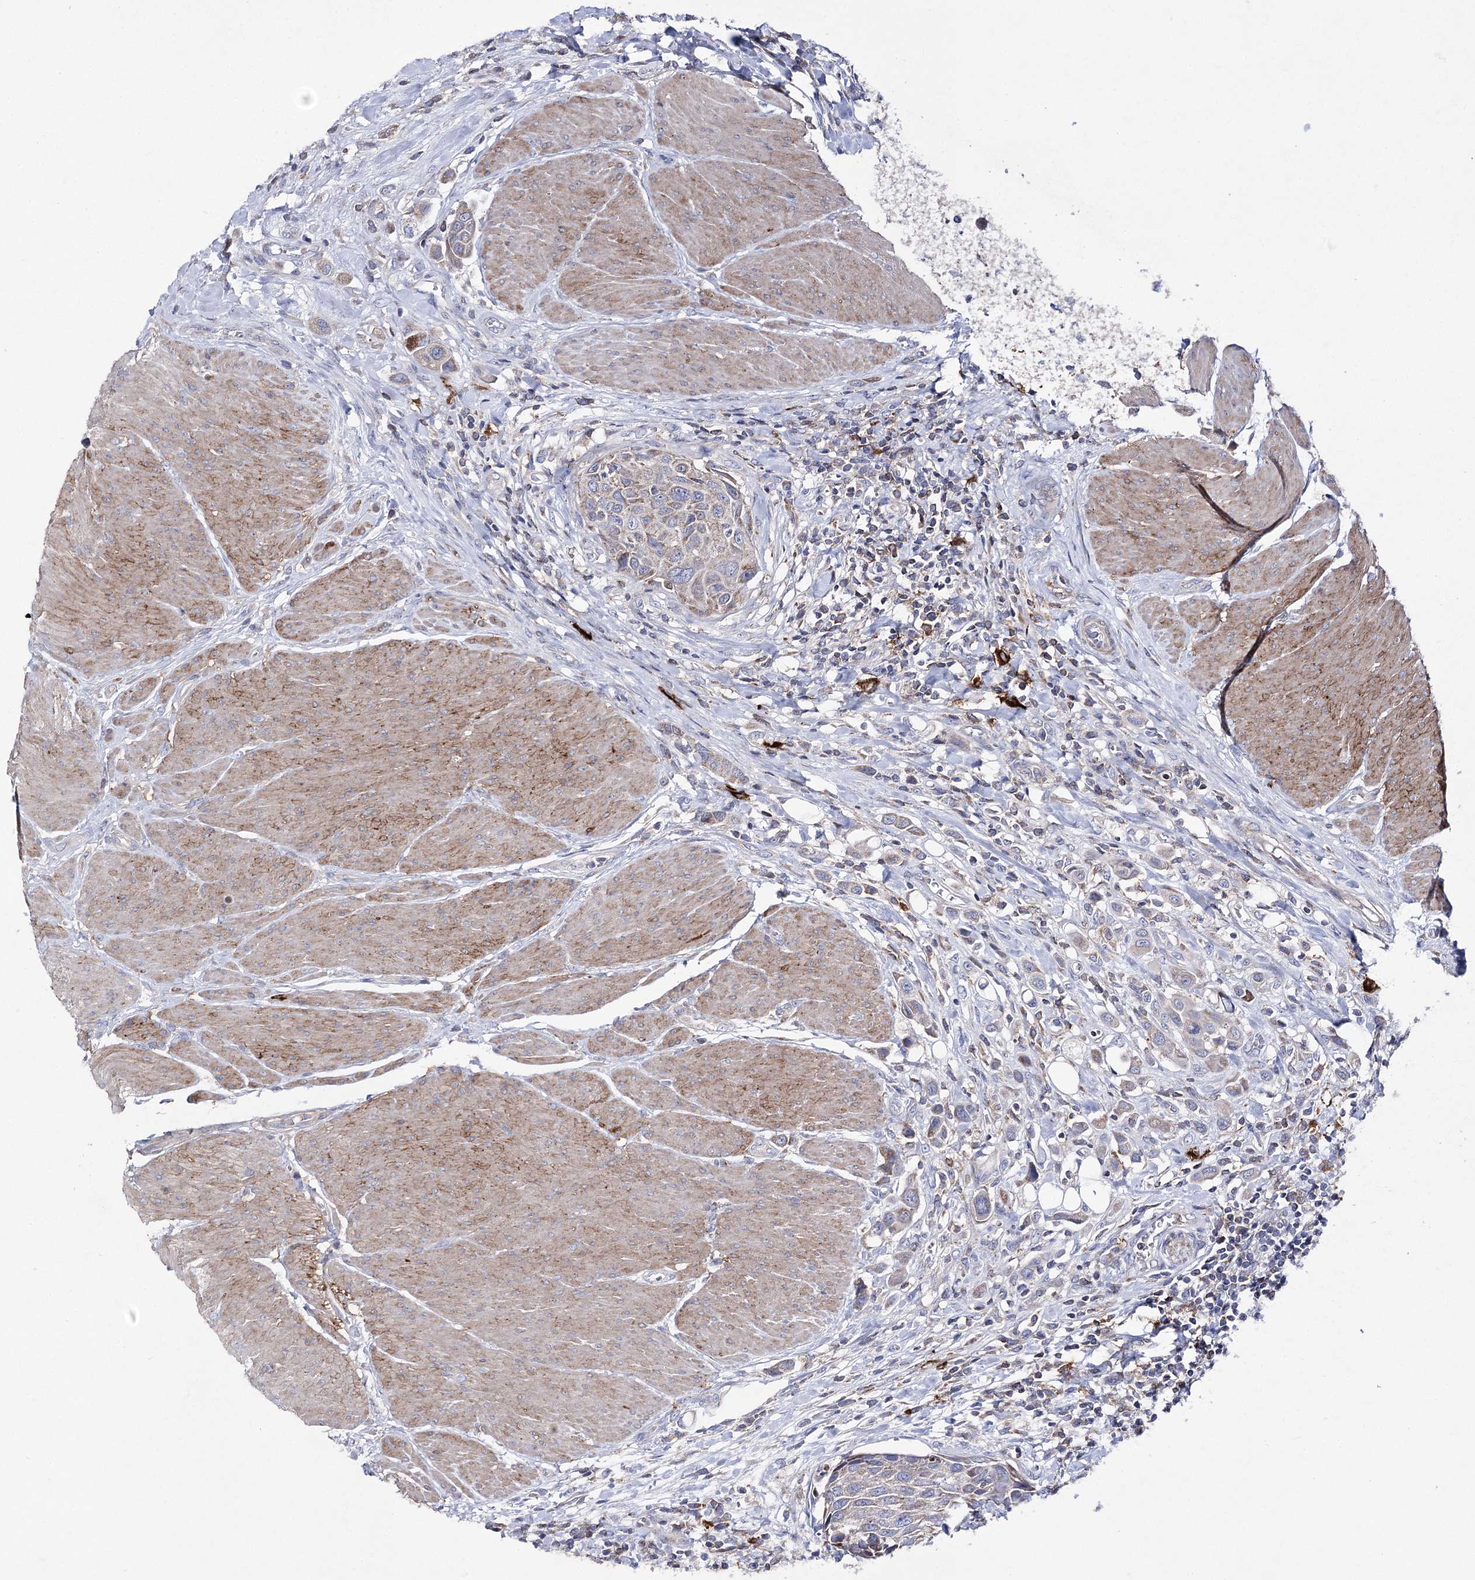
{"staining": {"intensity": "weak", "quantity": "25%-75%", "location": "cytoplasmic/membranous"}, "tissue": "urothelial cancer", "cell_type": "Tumor cells", "image_type": "cancer", "snomed": [{"axis": "morphology", "description": "Urothelial carcinoma, High grade"}, {"axis": "topography", "description": "Urinary bladder"}], "caption": "The micrograph shows immunohistochemical staining of urothelial cancer. There is weak cytoplasmic/membranous staining is present in approximately 25%-75% of tumor cells.", "gene": "COX15", "patient": {"sex": "male", "age": 50}}